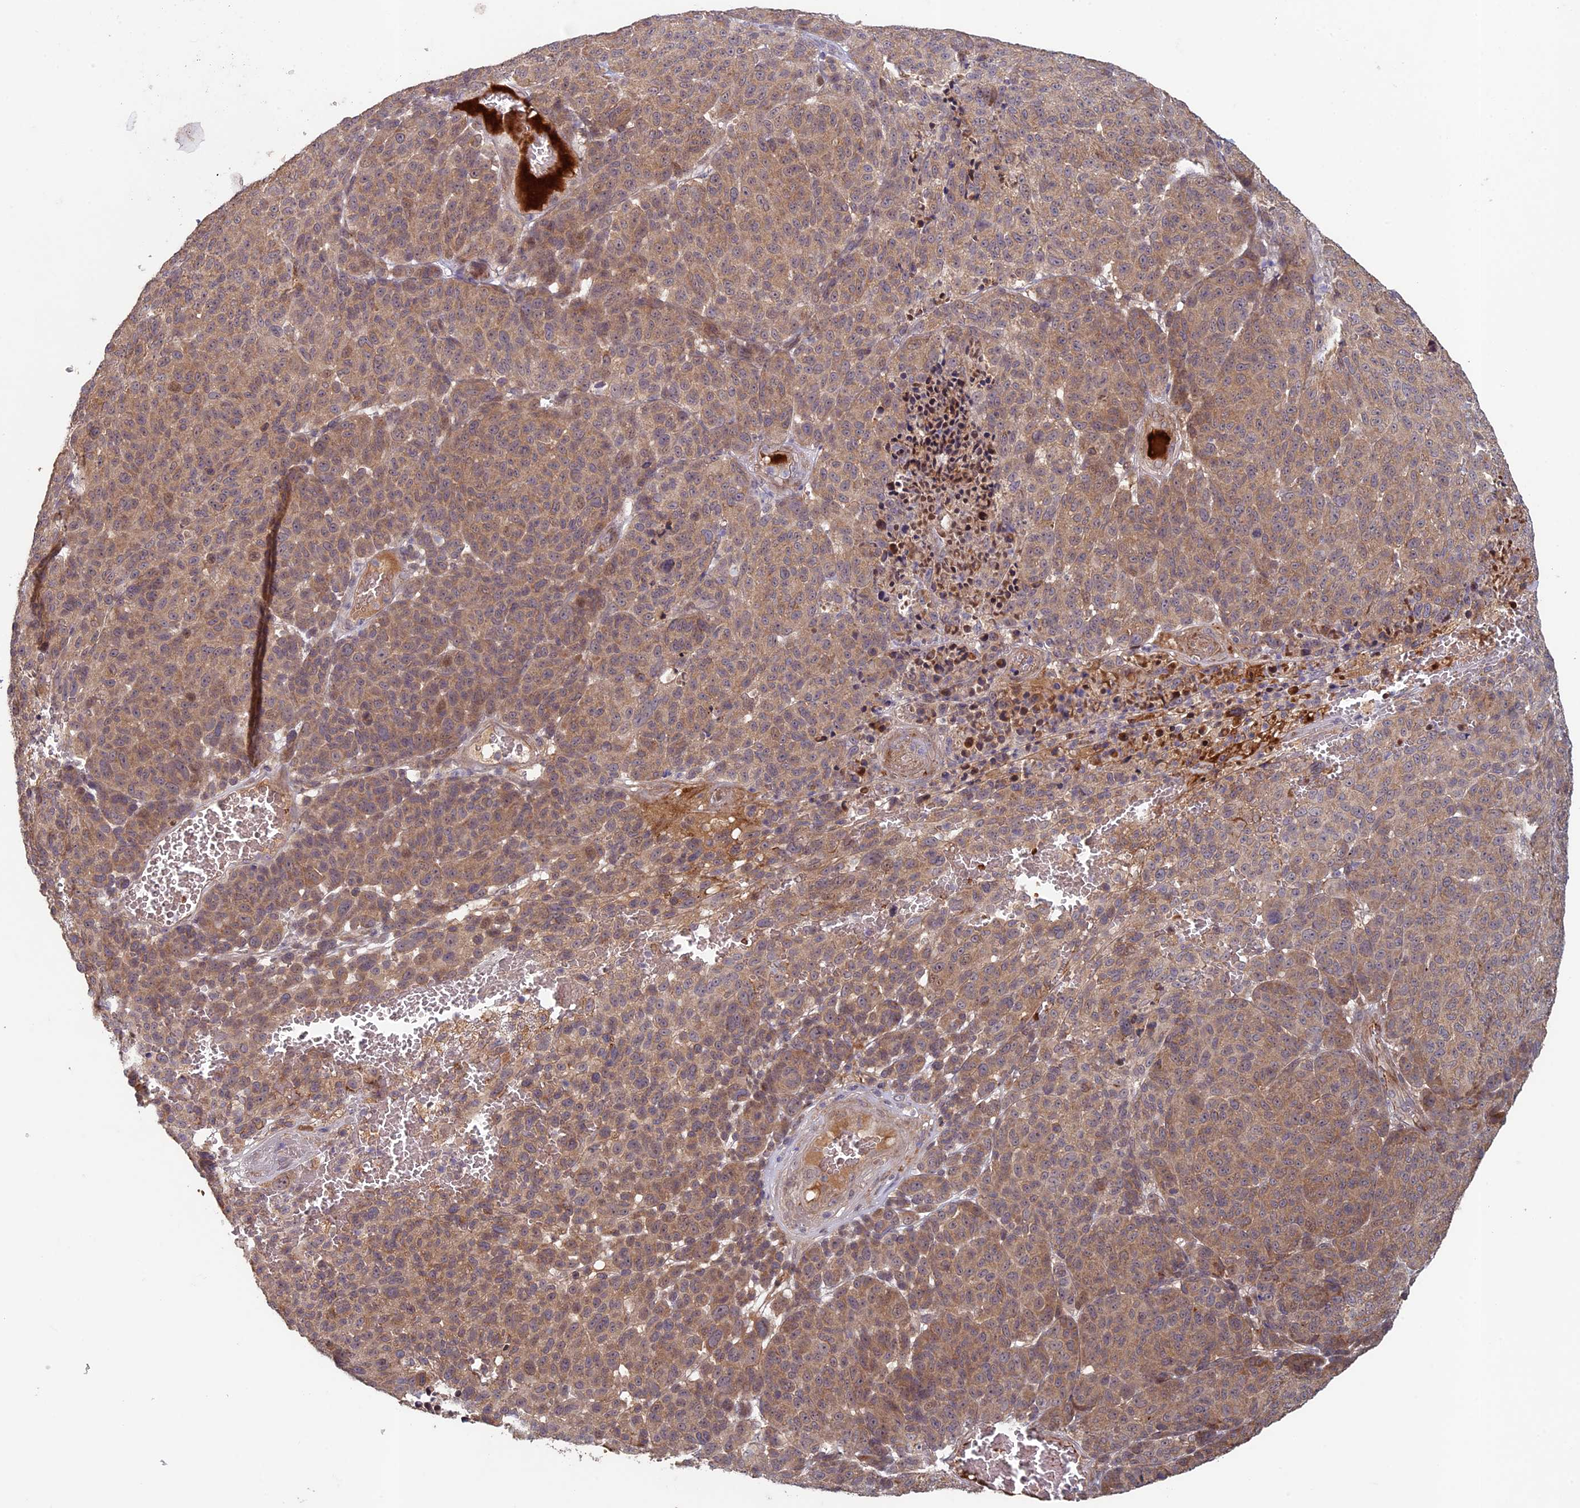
{"staining": {"intensity": "moderate", "quantity": ">75%", "location": "cytoplasmic/membranous"}, "tissue": "melanoma", "cell_type": "Tumor cells", "image_type": "cancer", "snomed": [{"axis": "morphology", "description": "Malignant melanoma, NOS"}, {"axis": "topography", "description": "Skin"}], "caption": "The image demonstrates staining of malignant melanoma, revealing moderate cytoplasmic/membranous protein positivity (brown color) within tumor cells.", "gene": "RCCD1", "patient": {"sex": "male", "age": 49}}